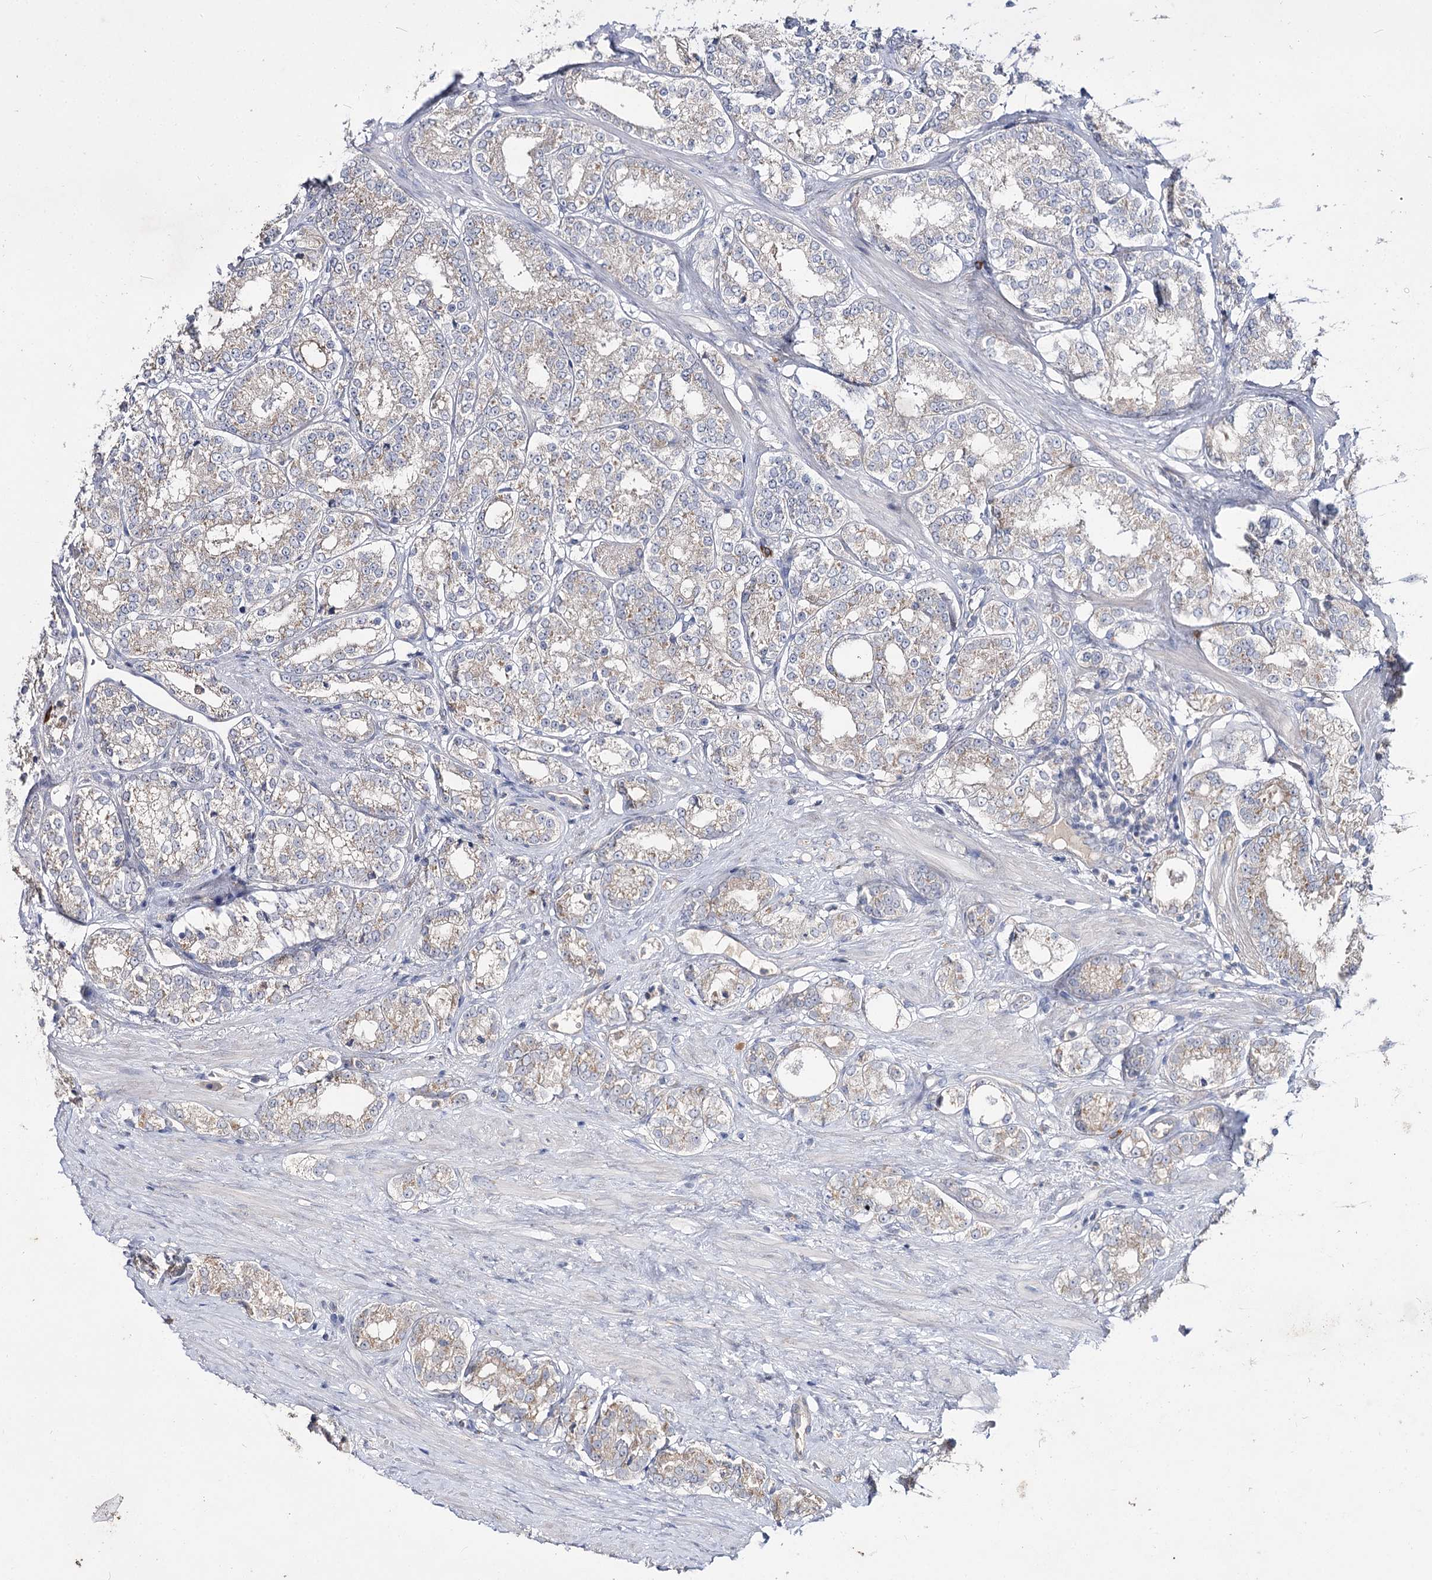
{"staining": {"intensity": "negative", "quantity": "none", "location": "none"}, "tissue": "prostate cancer", "cell_type": "Tumor cells", "image_type": "cancer", "snomed": [{"axis": "morphology", "description": "Normal tissue, NOS"}, {"axis": "morphology", "description": "Adenocarcinoma, High grade"}, {"axis": "topography", "description": "Prostate"}], "caption": "Adenocarcinoma (high-grade) (prostate) stained for a protein using immunohistochemistry demonstrates no staining tumor cells.", "gene": "IL1RAP", "patient": {"sex": "male", "age": 83}}